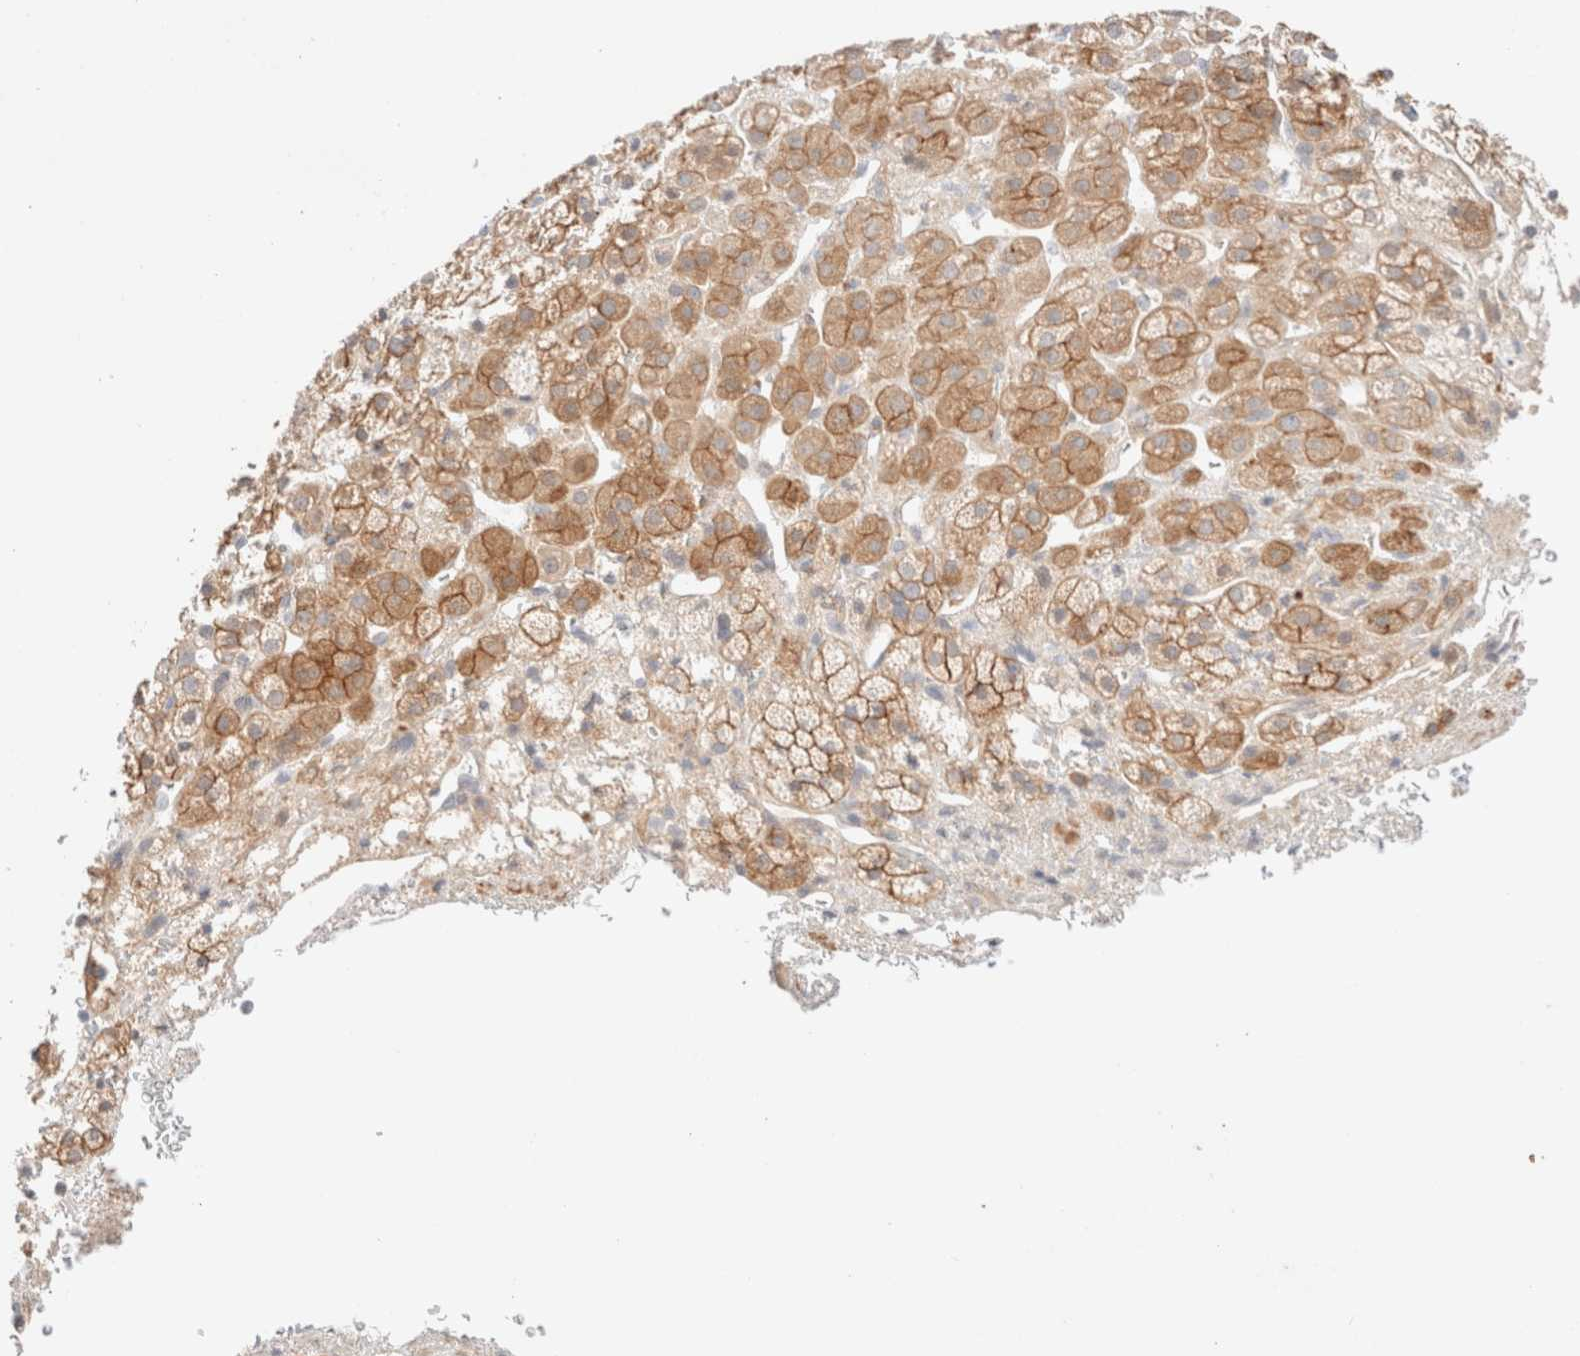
{"staining": {"intensity": "moderate", "quantity": ">75%", "location": "cytoplasmic/membranous"}, "tissue": "adrenal gland", "cell_type": "Glandular cells", "image_type": "normal", "snomed": [{"axis": "morphology", "description": "Normal tissue, NOS"}, {"axis": "topography", "description": "Adrenal gland"}], "caption": "IHC histopathology image of normal adrenal gland: human adrenal gland stained using immunohistochemistry displays medium levels of moderate protein expression localized specifically in the cytoplasmic/membranous of glandular cells, appearing as a cytoplasmic/membranous brown color.", "gene": "NIBAN2", "patient": {"sex": "male", "age": 56}}